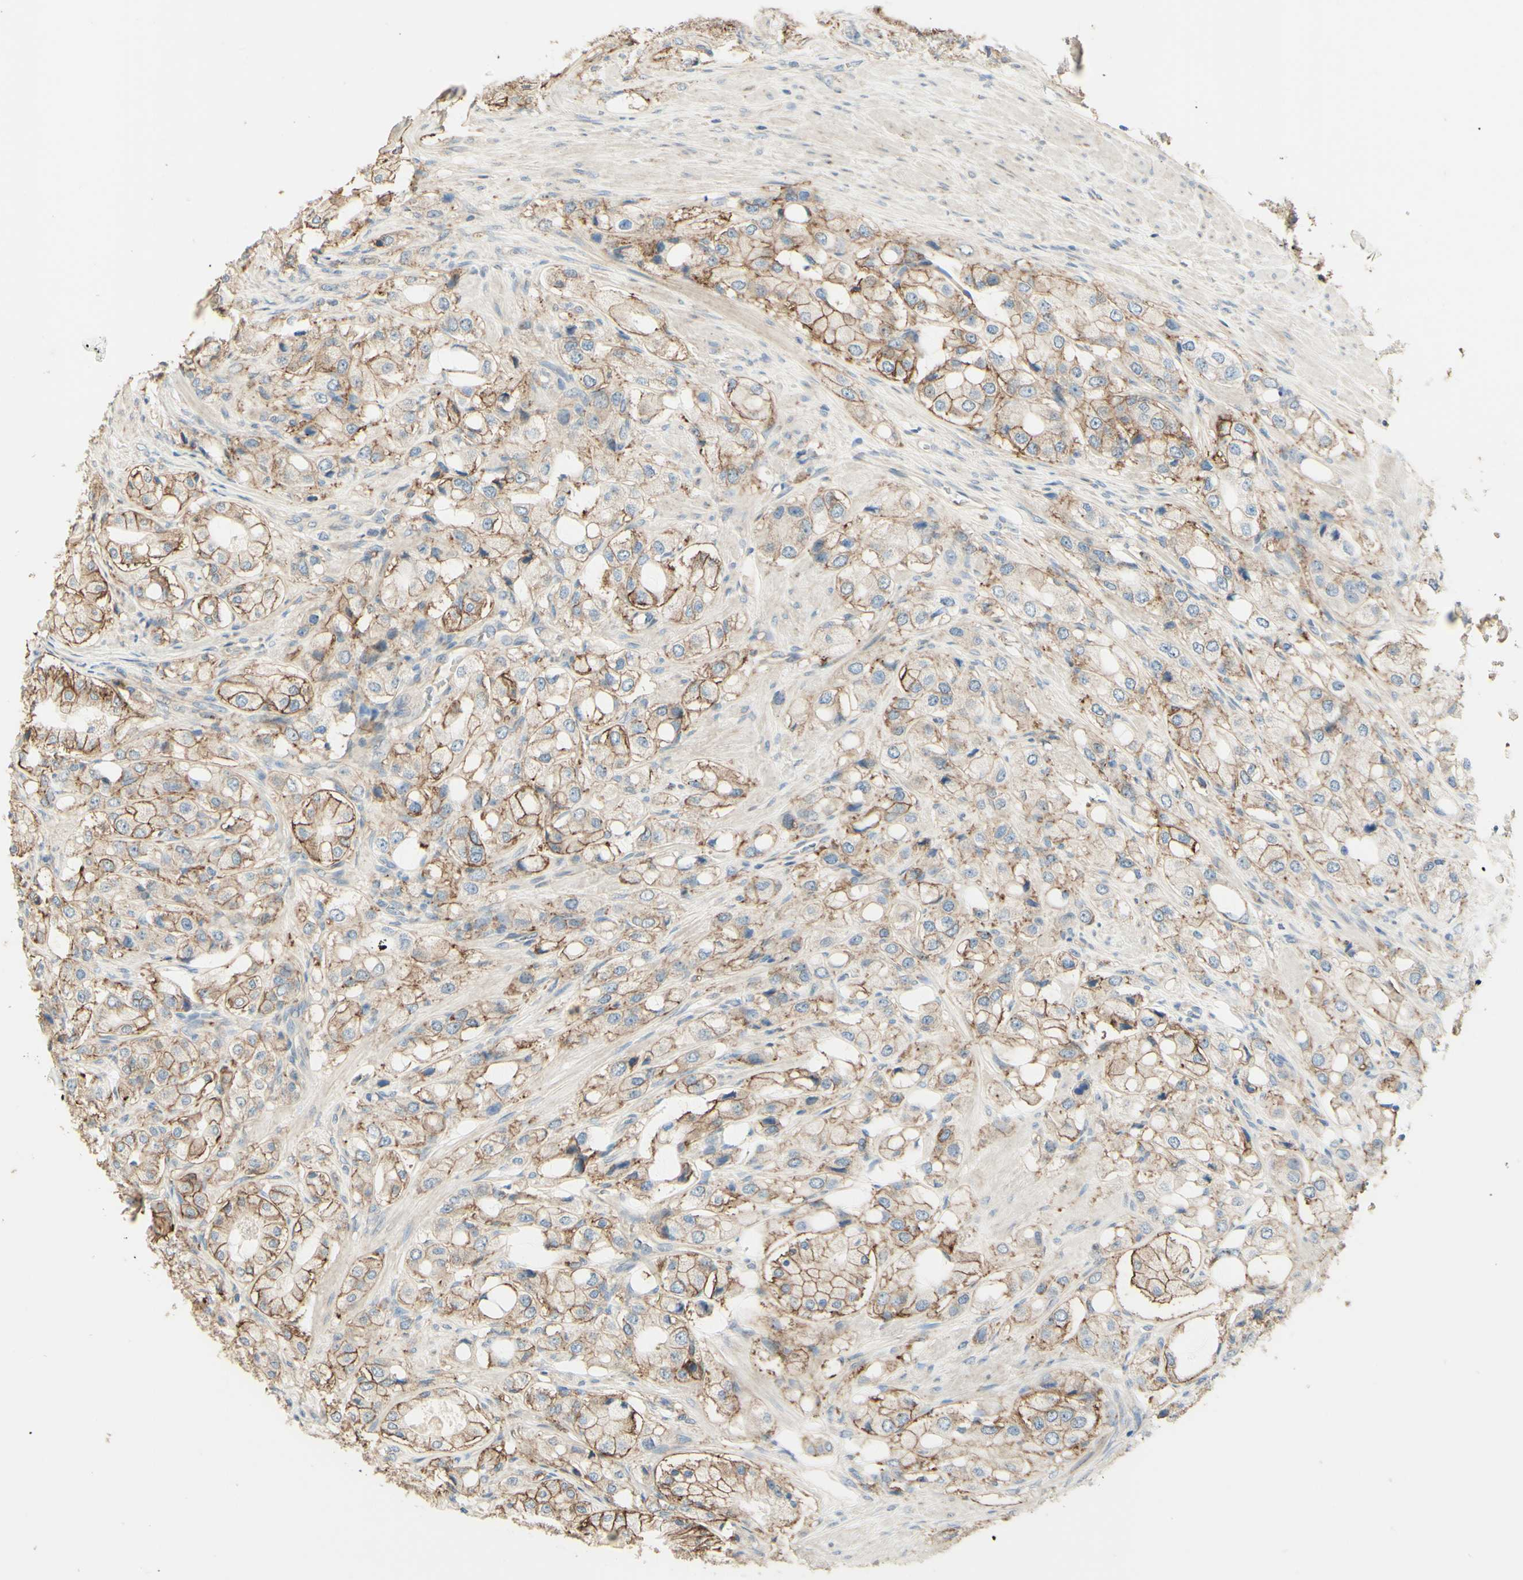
{"staining": {"intensity": "weak", "quantity": ">75%", "location": "cytoplasmic/membranous"}, "tissue": "prostate cancer", "cell_type": "Tumor cells", "image_type": "cancer", "snomed": [{"axis": "morphology", "description": "Adenocarcinoma, High grade"}, {"axis": "topography", "description": "Prostate"}], "caption": "Brown immunohistochemical staining in human prostate high-grade adenocarcinoma demonstrates weak cytoplasmic/membranous staining in approximately >75% of tumor cells. Using DAB (brown) and hematoxylin (blue) stains, captured at high magnification using brightfield microscopy.", "gene": "RNF149", "patient": {"sex": "male", "age": 65}}